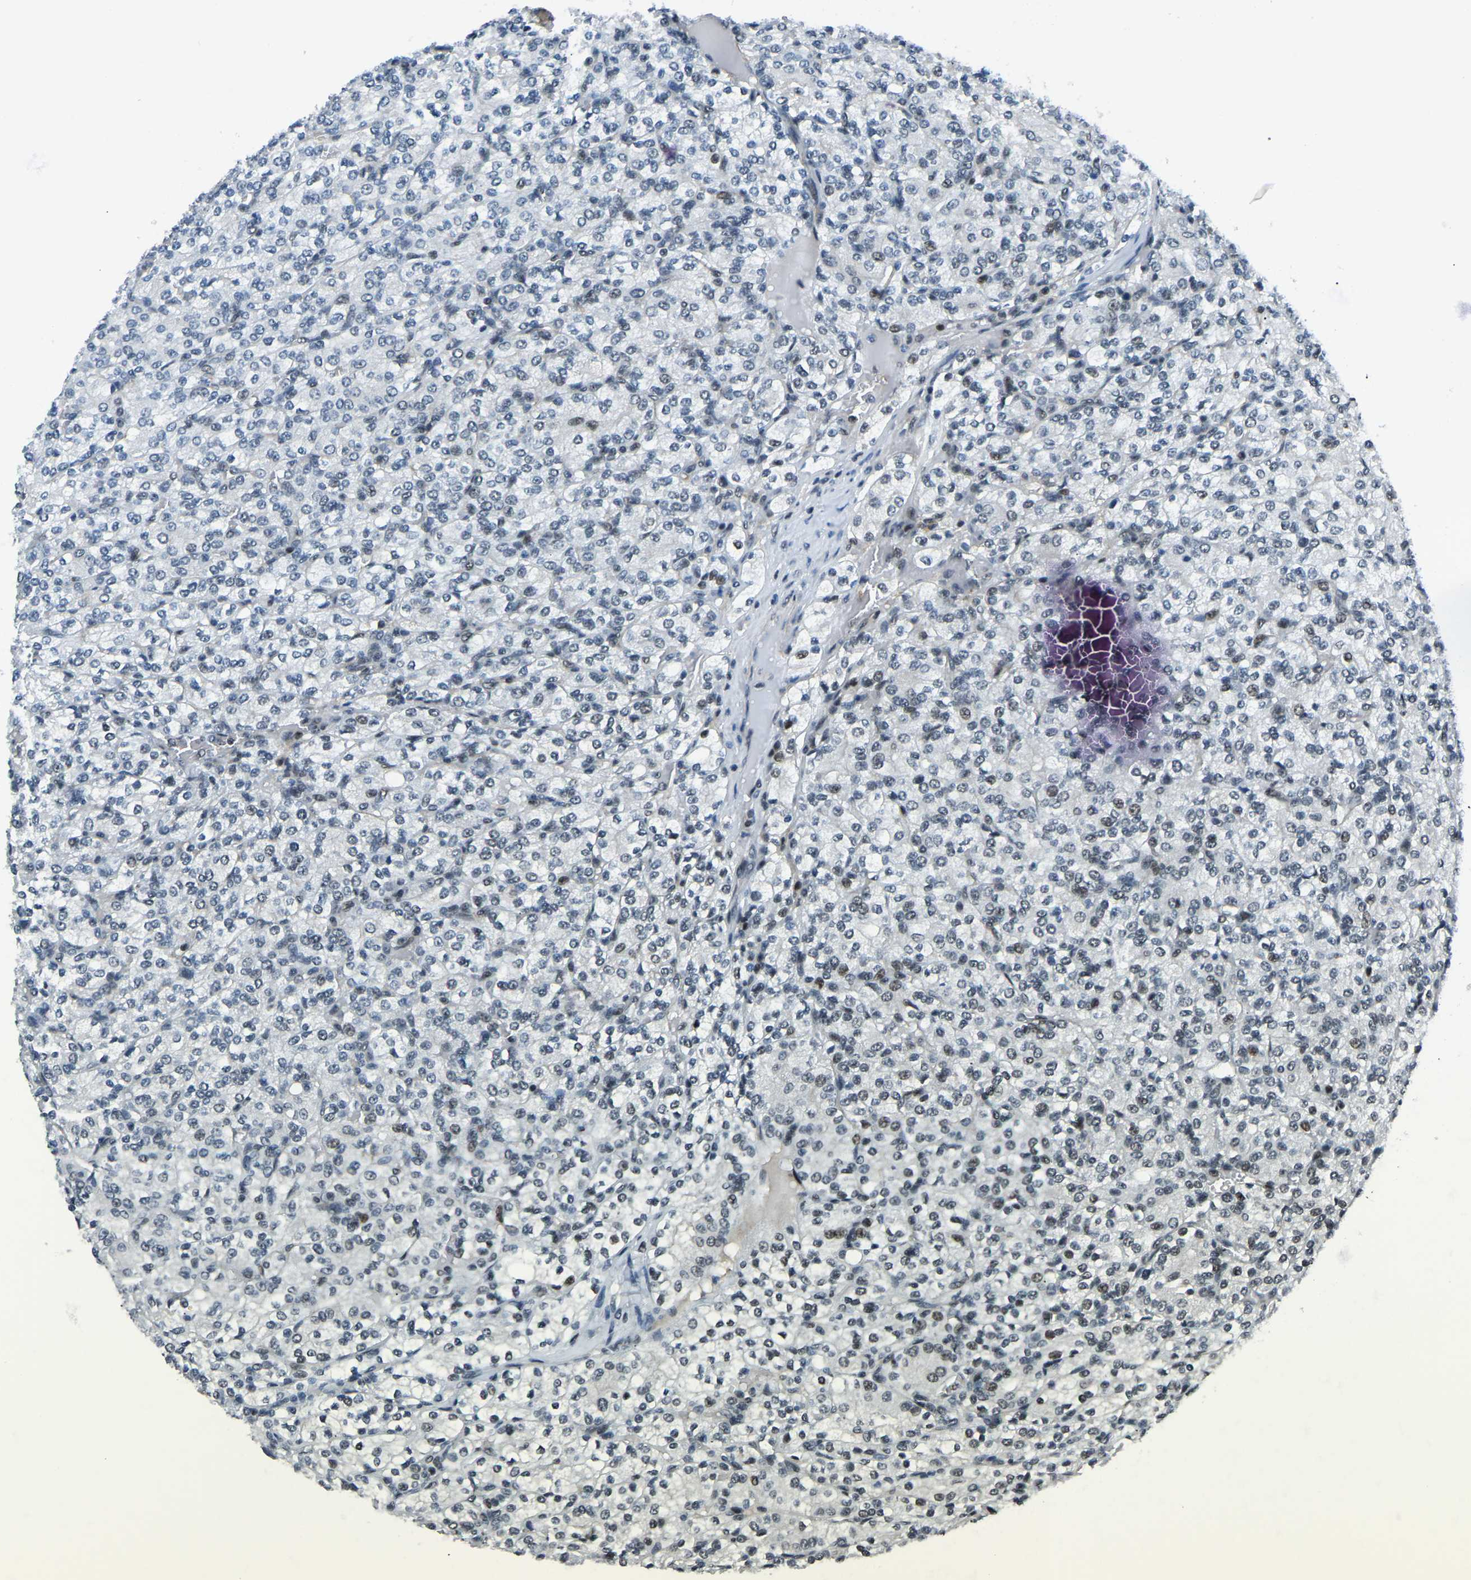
{"staining": {"intensity": "weak", "quantity": "<25%", "location": "nuclear"}, "tissue": "renal cancer", "cell_type": "Tumor cells", "image_type": "cancer", "snomed": [{"axis": "morphology", "description": "Adenocarcinoma, NOS"}, {"axis": "topography", "description": "Kidney"}], "caption": "This is a image of IHC staining of adenocarcinoma (renal), which shows no expression in tumor cells.", "gene": "PRCC", "patient": {"sex": "male", "age": 77}}